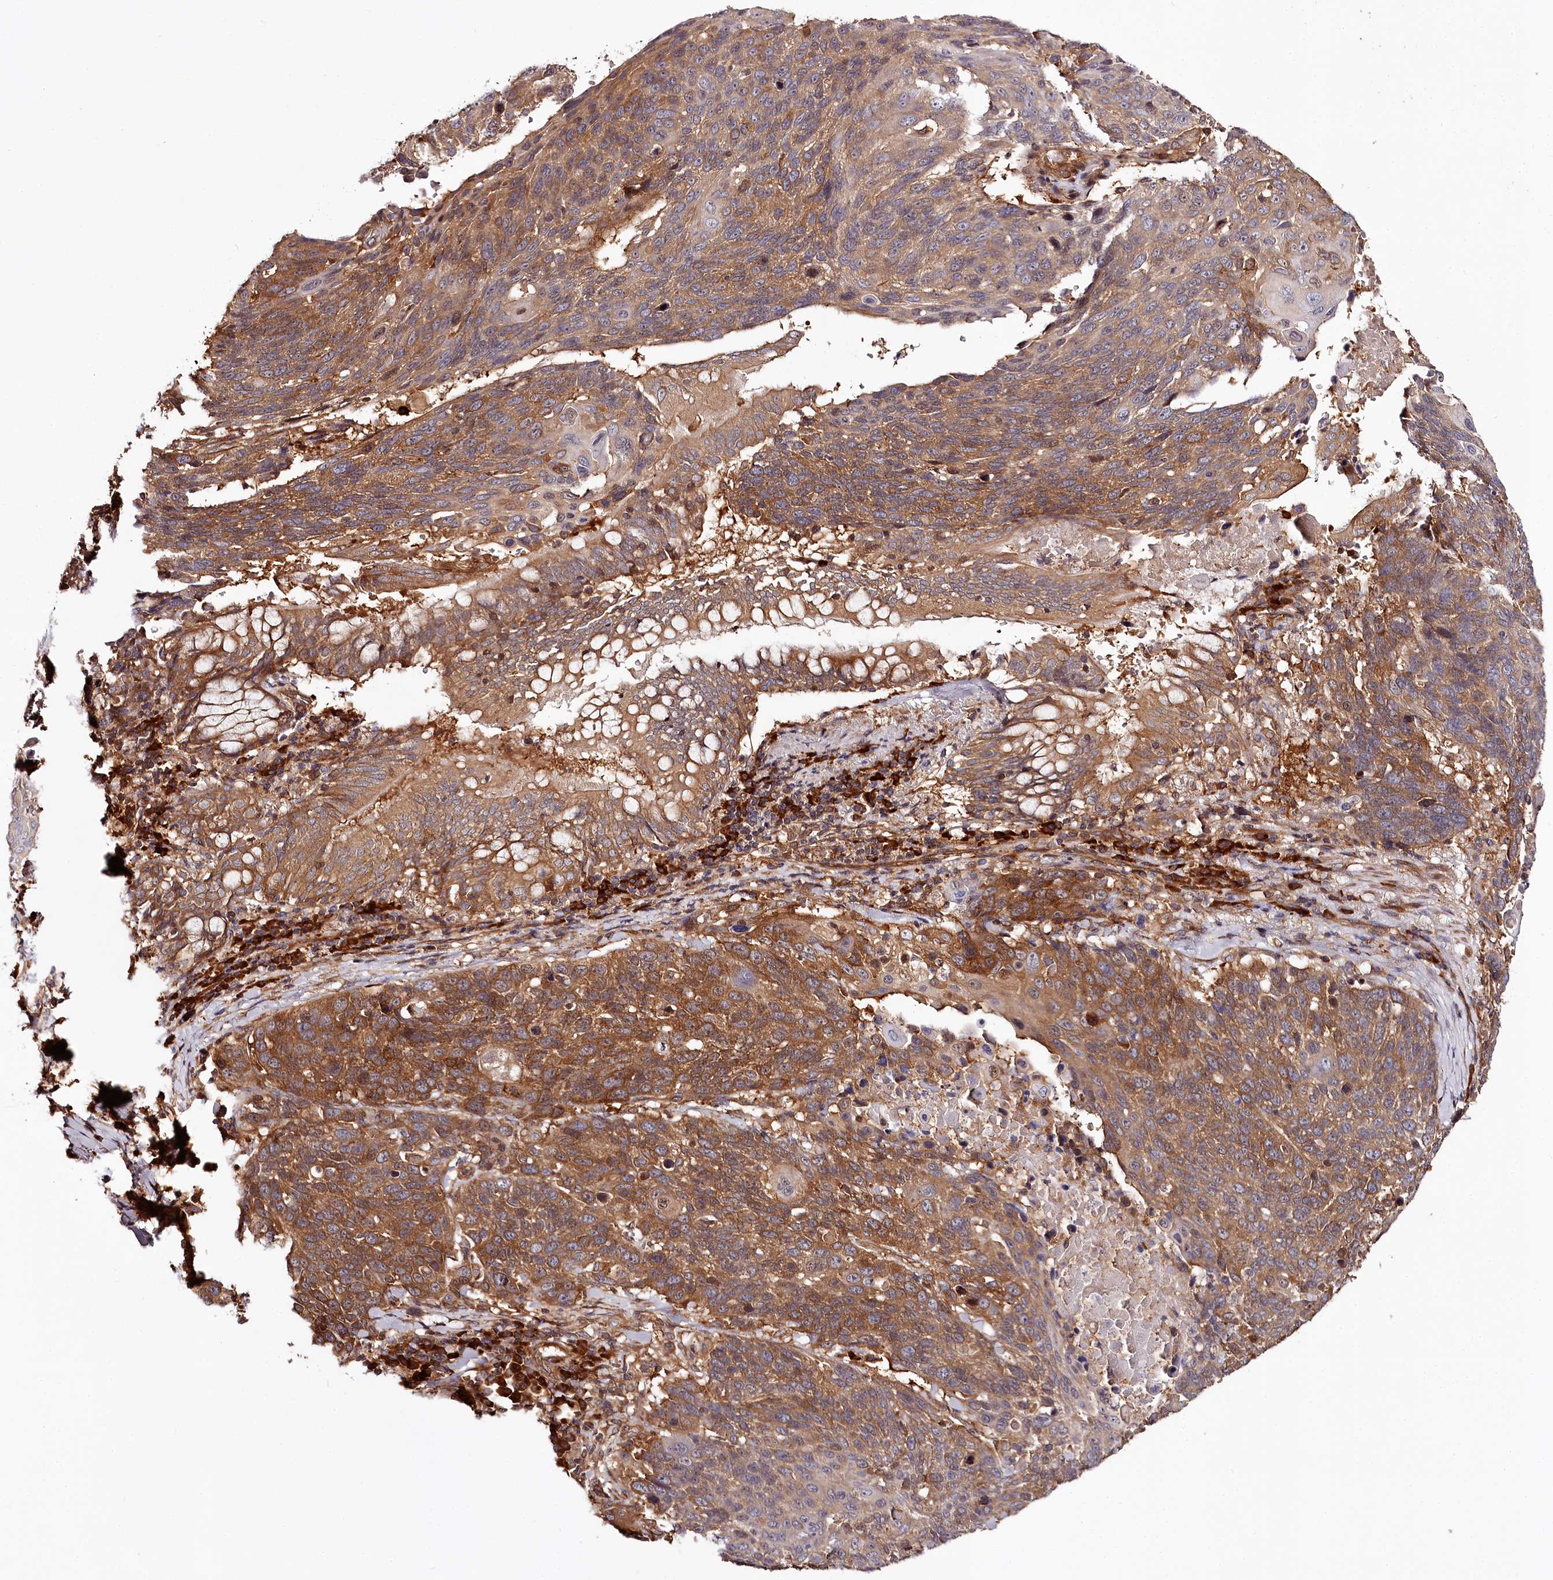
{"staining": {"intensity": "moderate", "quantity": ">75%", "location": "cytoplasmic/membranous"}, "tissue": "lung cancer", "cell_type": "Tumor cells", "image_type": "cancer", "snomed": [{"axis": "morphology", "description": "Squamous cell carcinoma, NOS"}, {"axis": "topography", "description": "Lung"}], "caption": "High-power microscopy captured an IHC micrograph of squamous cell carcinoma (lung), revealing moderate cytoplasmic/membranous expression in approximately >75% of tumor cells.", "gene": "TARS1", "patient": {"sex": "male", "age": 66}}